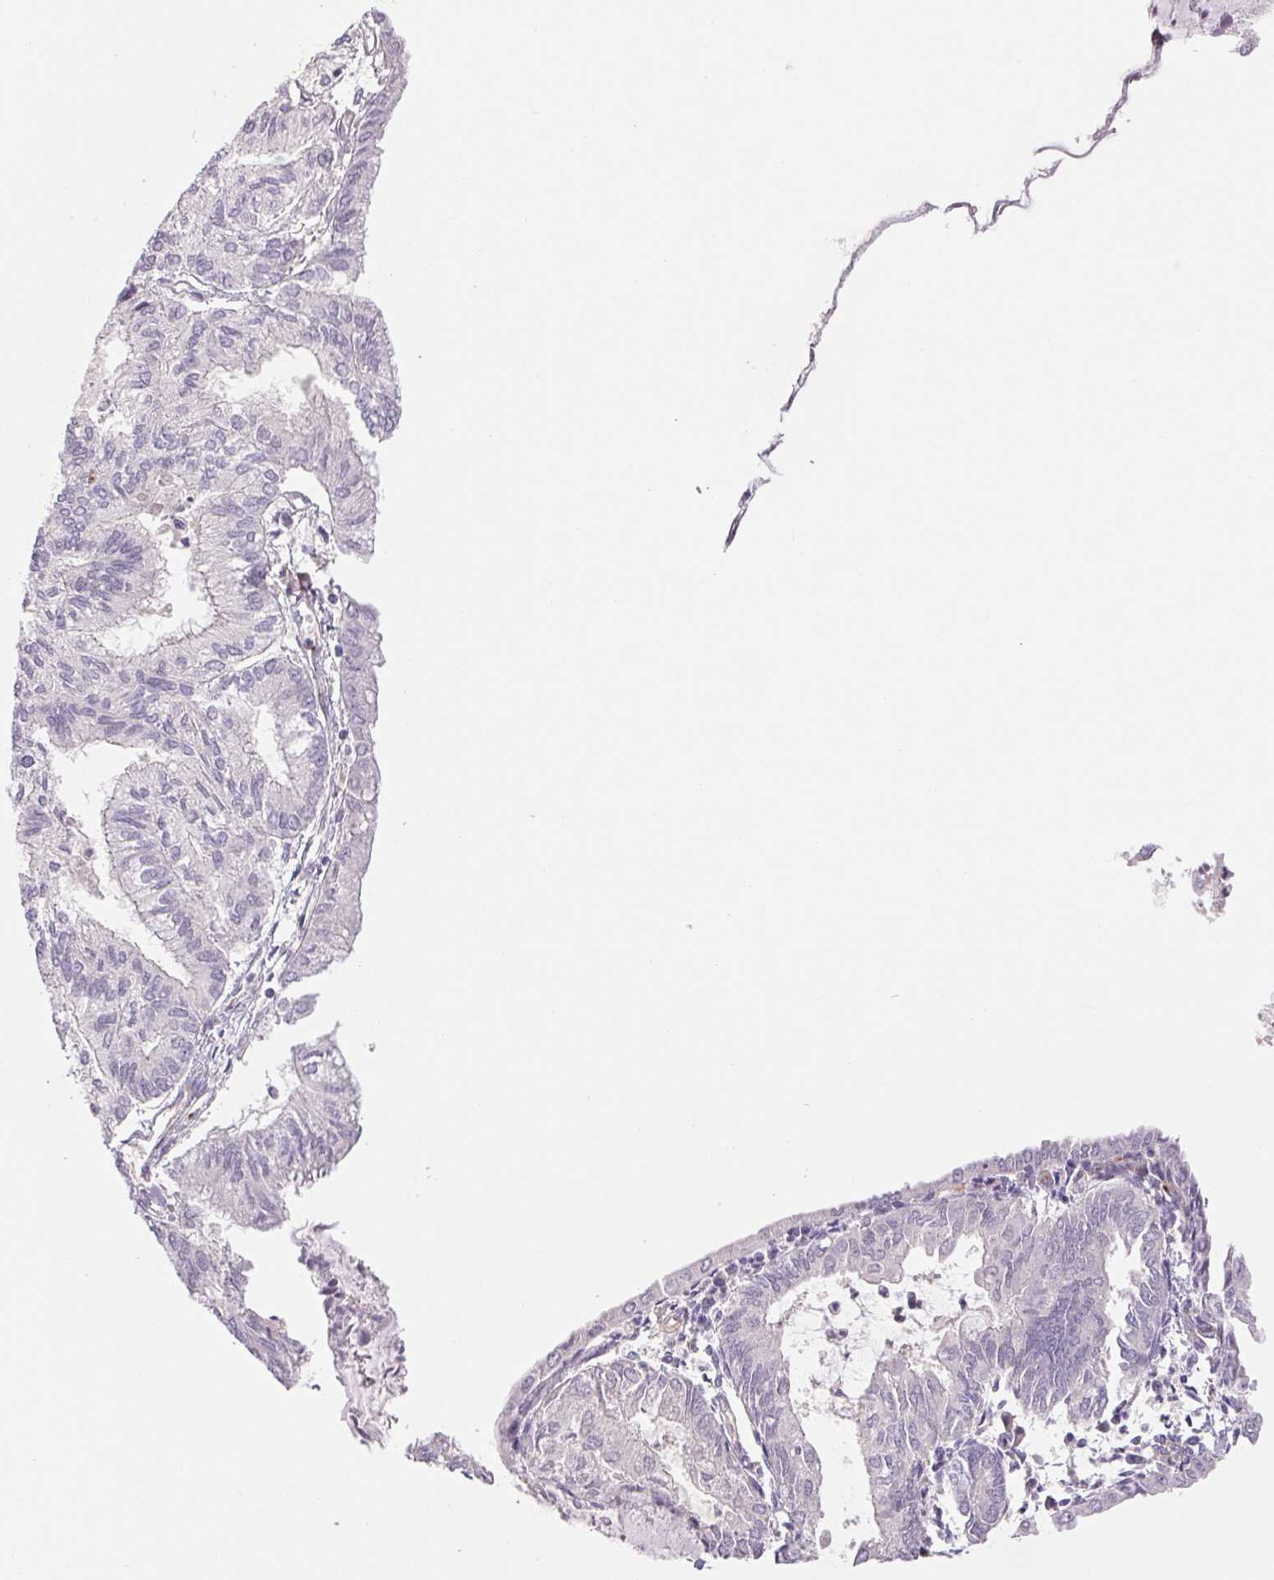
{"staining": {"intensity": "negative", "quantity": "none", "location": "none"}, "tissue": "endometrial cancer", "cell_type": "Tumor cells", "image_type": "cancer", "snomed": [{"axis": "morphology", "description": "Carcinoma, NOS"}, {"axis": "topography", "description": "Endometrium"}], "caption": "DAB (3,3'-diaminobenzidine) immunohistochemical staining of carcinoma (endometrial) reveals no significant positivity in tumor cells.", "gene": "ANKRD13B", "patient": {"sex": "female", "age": 62}}